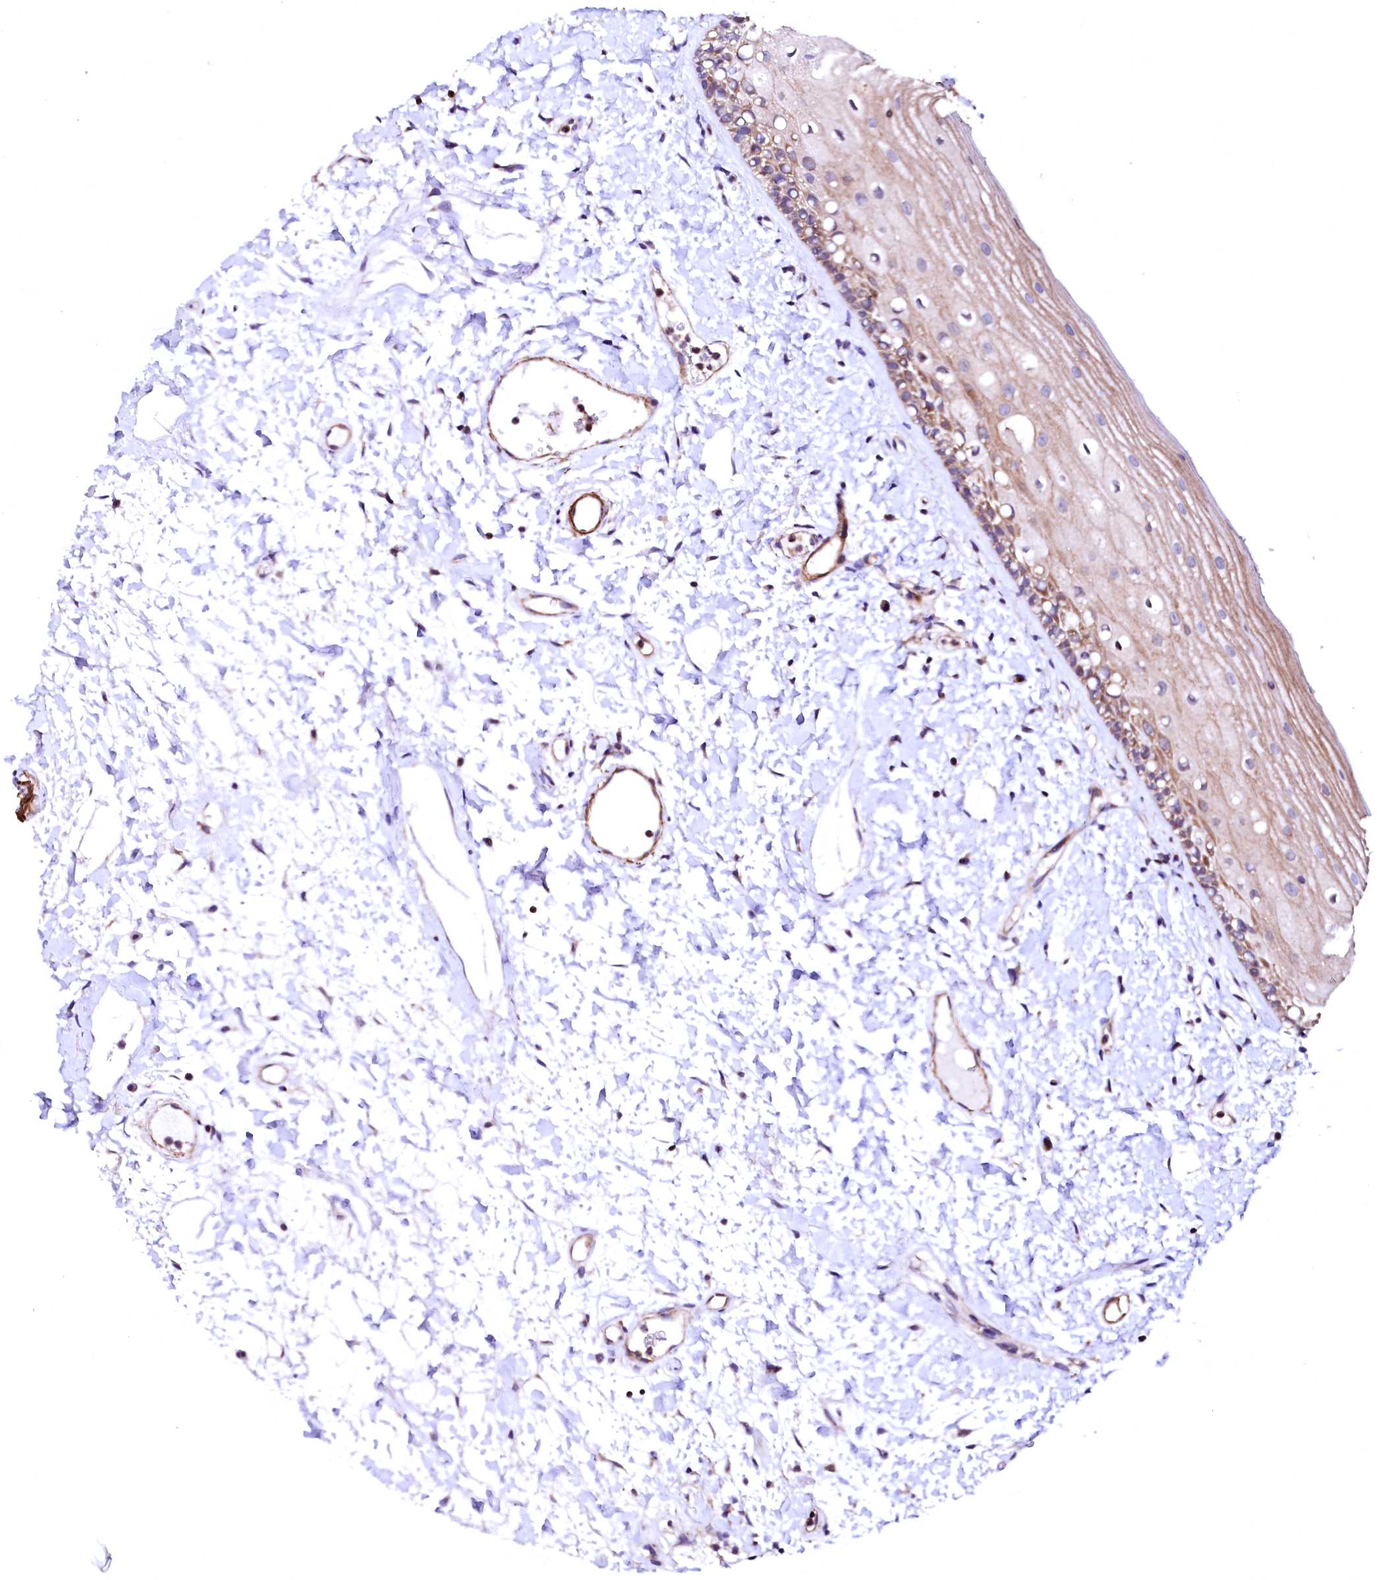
{"staining": {"intensity": "moderate", "quantity": "25%-75%", "location": "cytoplasmic/membranous"}, "tissue": "oral mucosa", "cell_type": "Squamous epithelial cells", "image_type": "normal", "snomed": [{"axis": "morphology", "description": "Normal tissue, NOS"}, {"axis": "topography", "description": "Oral tissue"}], "caption": "Oral mucosa stained with immunohistochemistry (IHC) shows moderate cytoplasmic/membranous staining in about 25%-75% of squamous epithelial cells. The protein of interest is stained brown, and the nuclei are stained in blue (DAB (3,3'-diaminobenzidine) IHC with brightfield microscopy, high magnification).", "gene": "GPR176", "patient": {"sex": "female", "age": 76}}